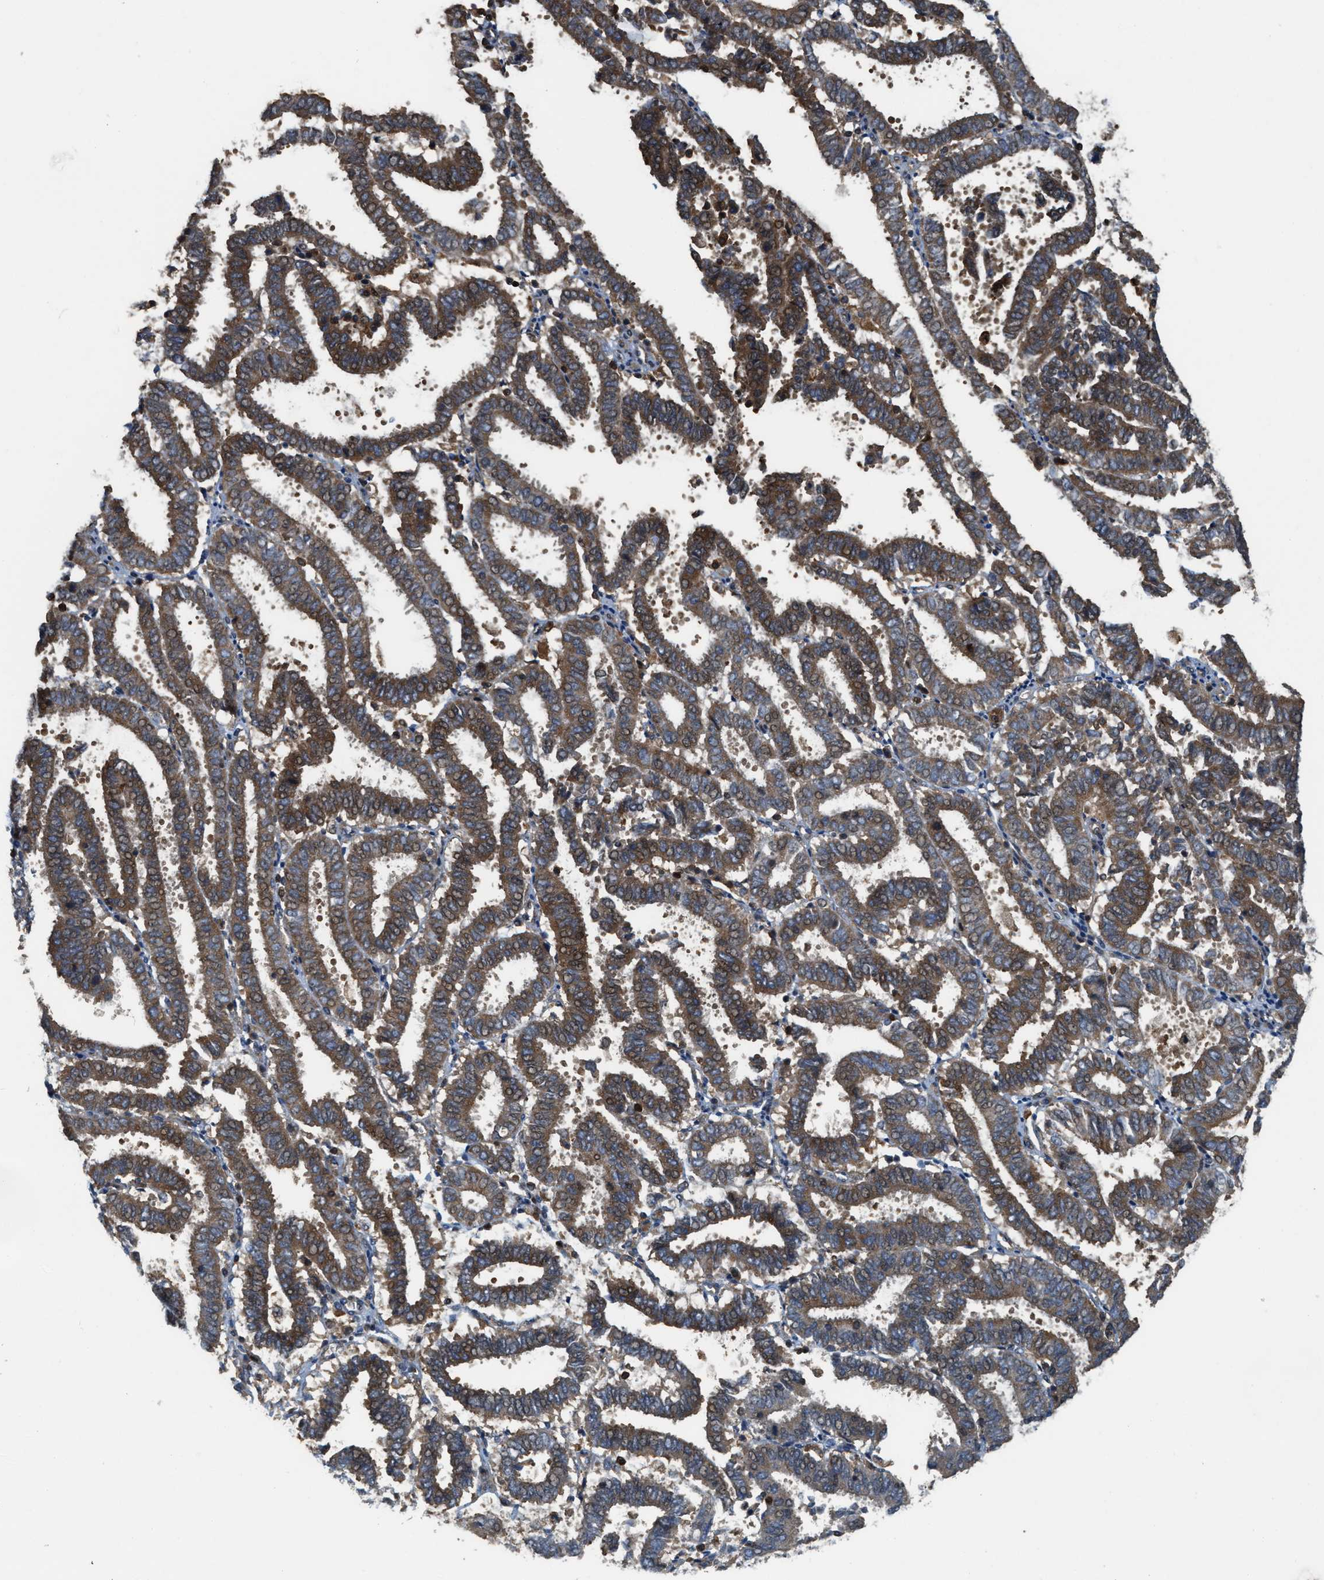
{"staining": {"intensity": "strong", "quantity": ">75%", "location": "cytoplasmic/membranous"}, "tissue": "endometrial cancer", "cell_type": "Tumor cells", "image_type": "cancer", "snomed": [{"axis": "morphology", "description": "Adenocarcinoma, NOS"}, {"axis": "topography", "description": "Uterus"}], "caption": "There is high levels of strong cytoplasmic/membranous expression in tumor cells of adenocarcinoma (endometrial), as demonstrated by immunohistochemical staining (brown color).", "gene": "SERPINB5", "patient": {"sex": "female", "age": 83}}